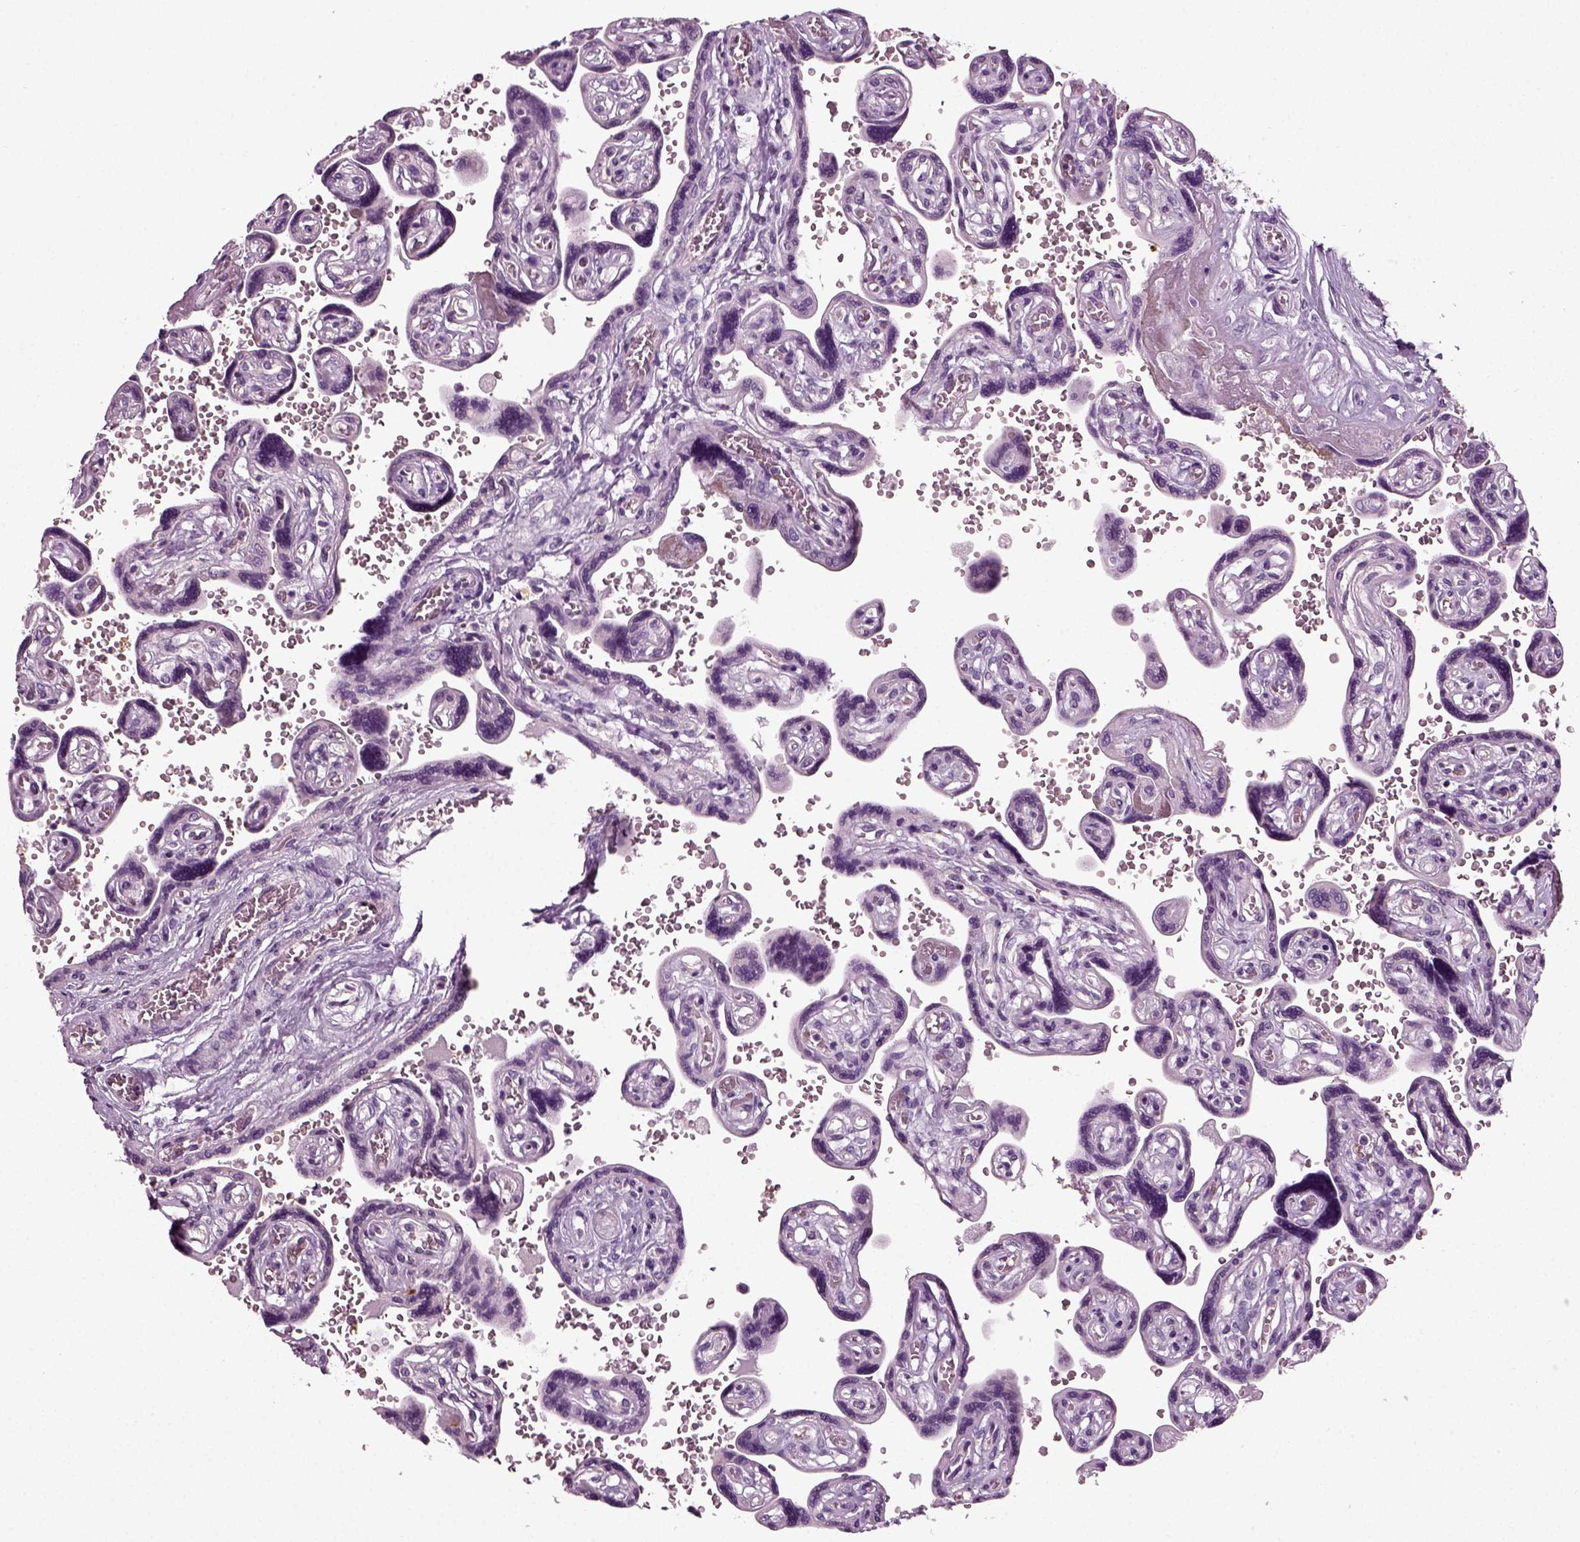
{"staining": {"intensity": "negative", "quantity": "none", "location": "none"}, "tissue": "placenta", "cell_type": "Decidual cells", "image_type": "normal", "snomed": [{"axis": "morphology", "description": "Normal tissue, NOS"}, {"axis": "topography", "description": "Placenta"}], "caption": "Histopathology image shows no protein expression in decidual cells of normal placenta. Brightfield microscopy of immunohistochemistry (IHC) stained with DAB (3,3'-diaminobenzidine) (brown) and hematoxylin (blue), captured at high magnification.", "gene": "DEFB118", "patient": {"sex": "female", "age": 32}}